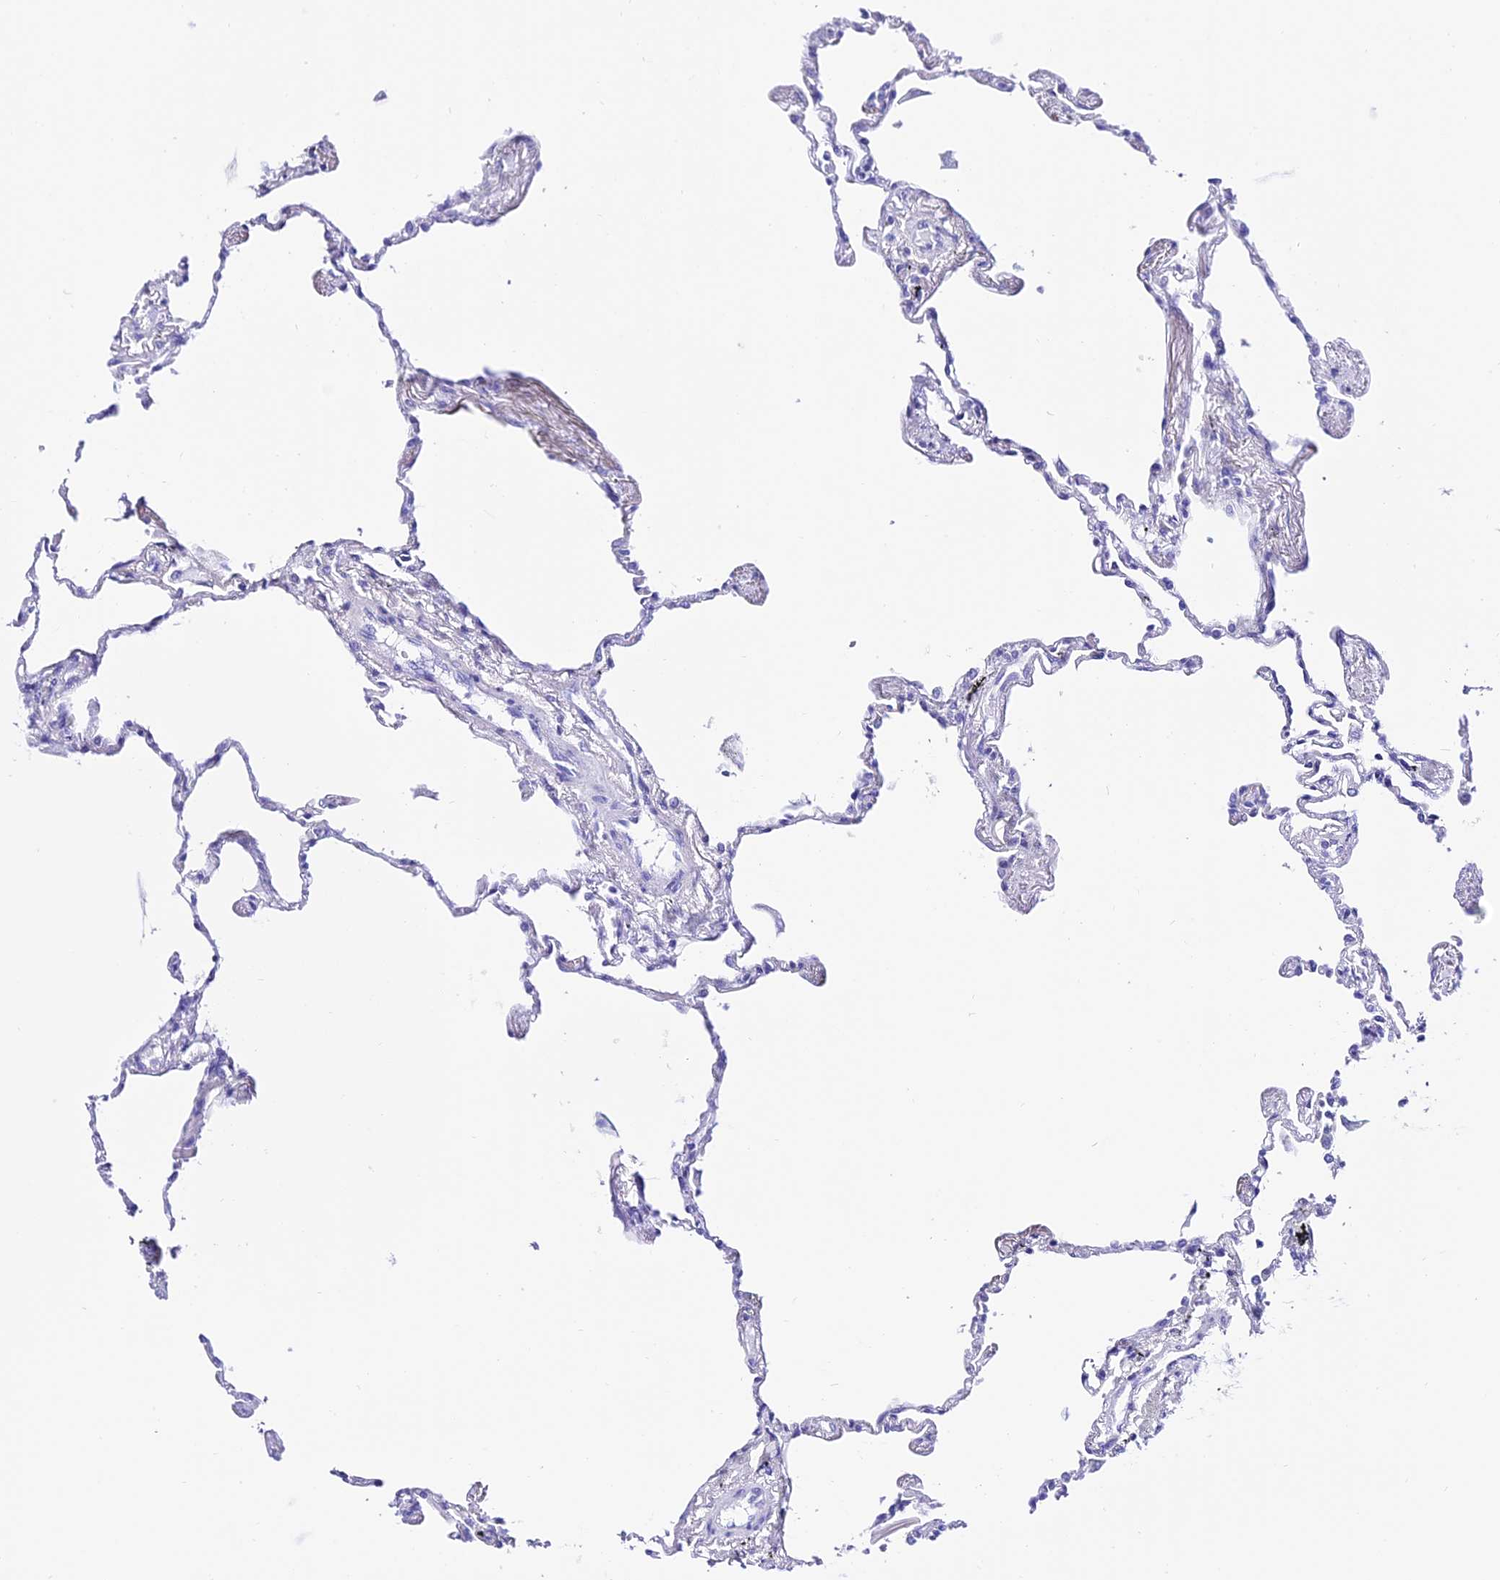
{"staining": {"intensity": "negative", "quantity": "none", "location": "none"}, "tissue": "lung", "cell_type": "Alveolar cells", "image_type": "normal", "snomed": [{"axis": "morphology", "description": "Normal tissue, NOS"}, {"axis": "topography", "description": "Lung"}], "caption": "Alveolar cells show no significant positivity in benign lung.", "gene": "TRMT44", "patient": {"sex": "female", "age": 67}}